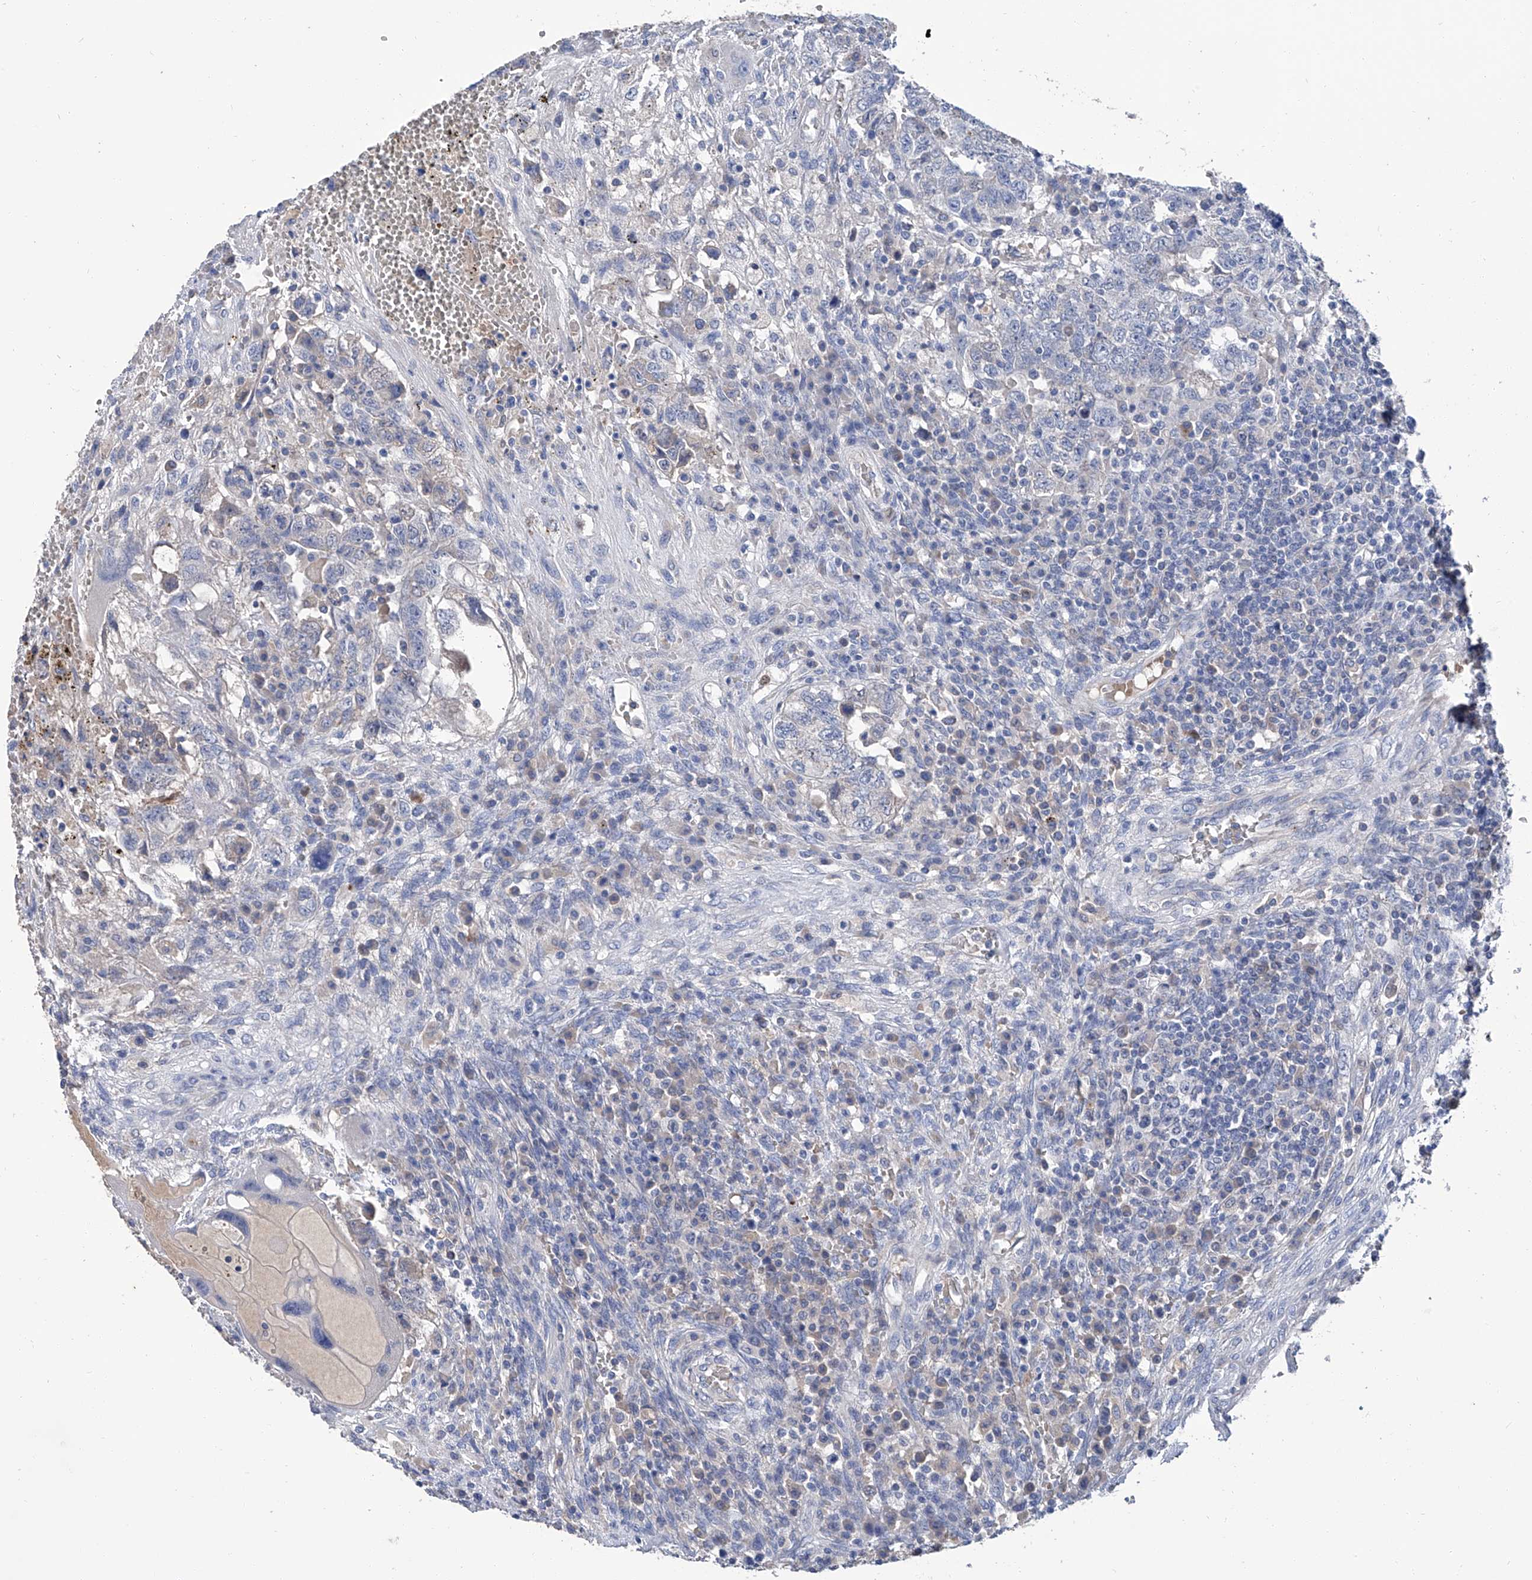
{"staining": {"intensity": "negative", "quantity": "none", "location": "none"}, "tissue": "testis cancer", "cell_type": "Tumor cells", "image_type": "cancer", "snomed": [{"axis": "morphology", "description": "Carcinoma, Embryonal, NOS"}, {"axis": "topography", "description": "Testis"}], "caption": "IHC image of testis cancer stained for a protein (brown), which reveals no positivity in tumor cells.", "gene": "GPT", "patient": {"sex": "male", "age": 26}}